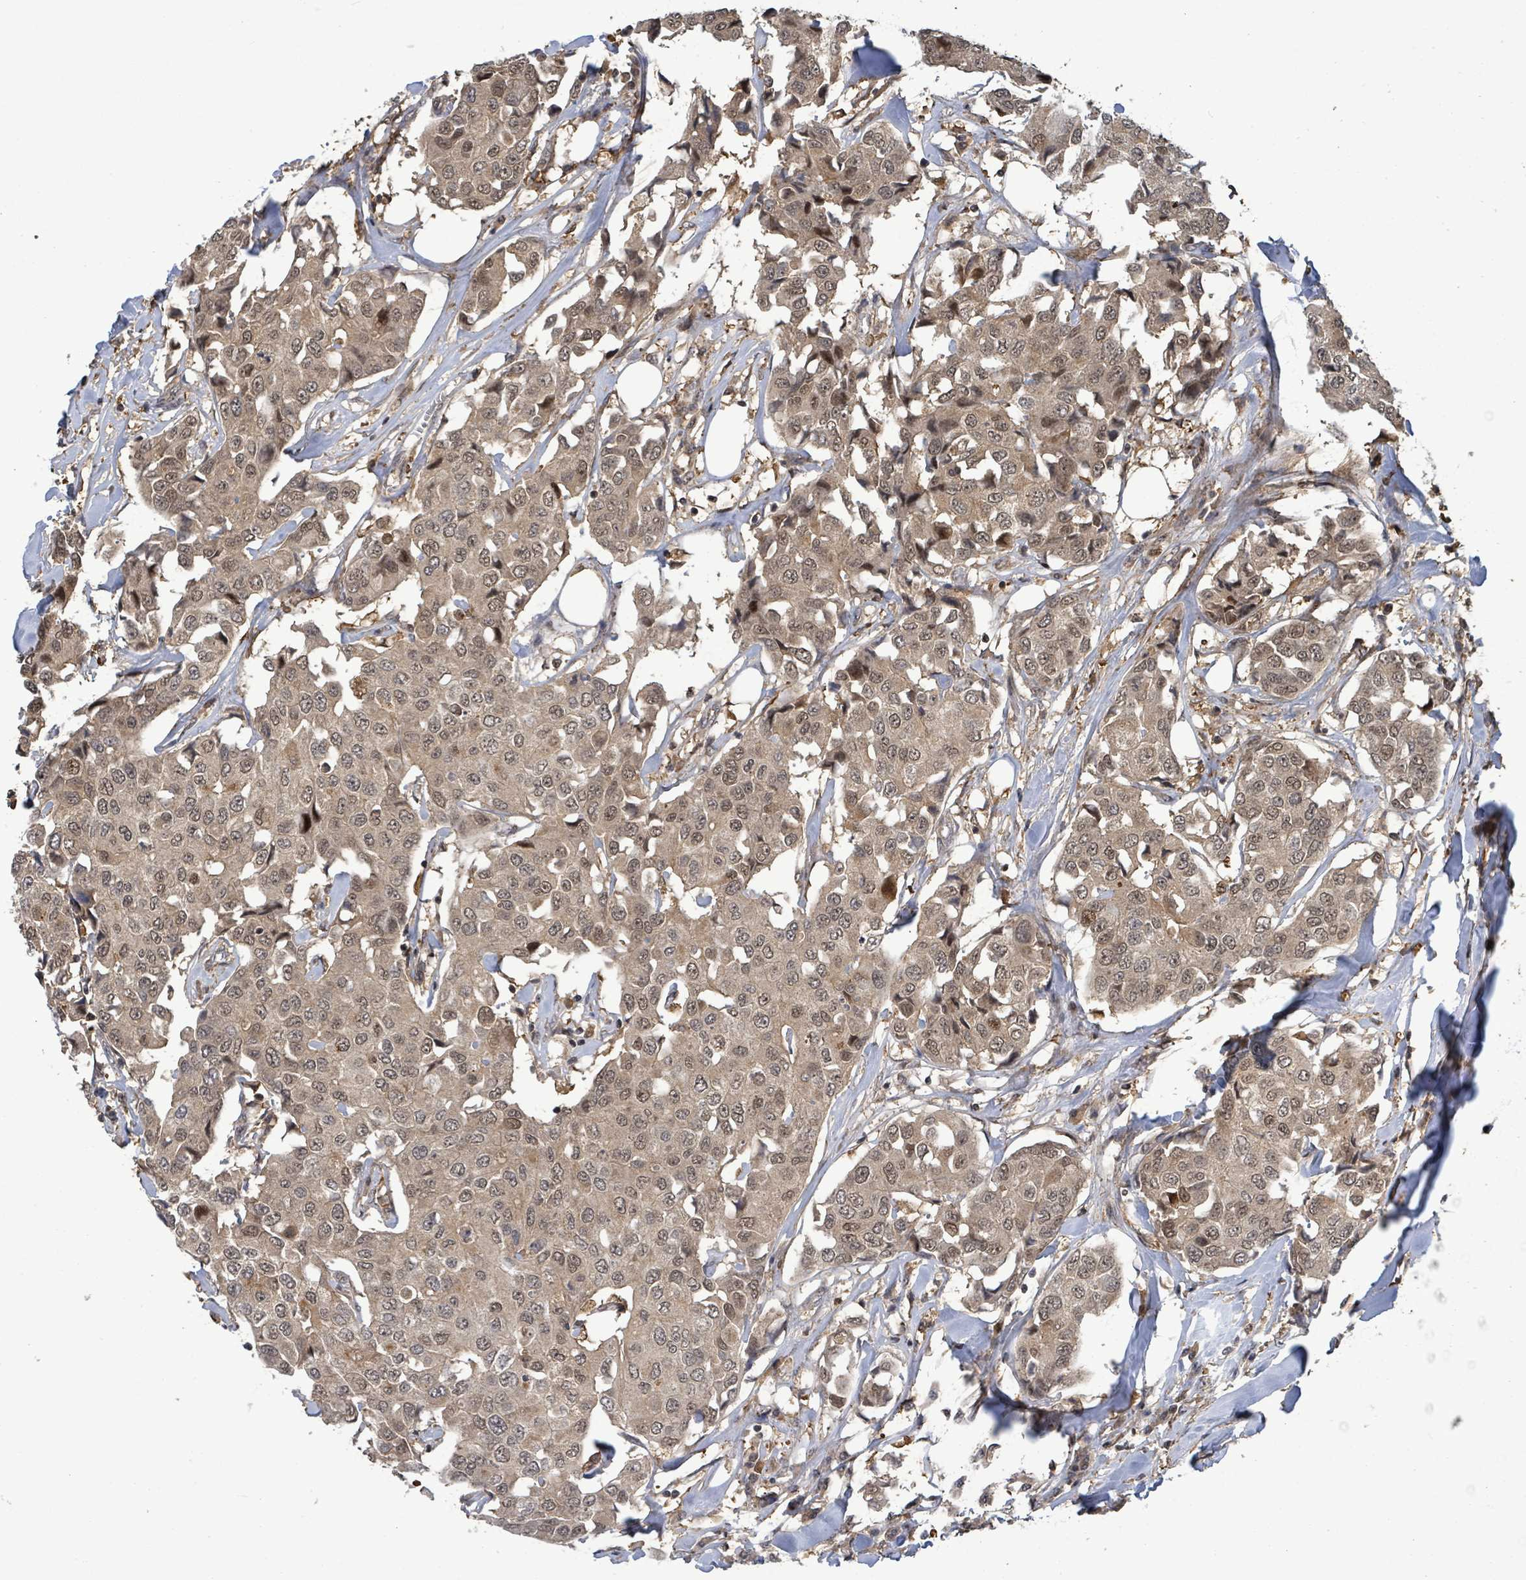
{"staining": {"intensity": "moderate", "quantity": ">75%", "location": "cytoplasmic/membranous,nuclear"}, "tissue": "breast cancer", "cell_type": "Tumor cells", "image_type": "cancer", "snomed": [{"axis": "morphology", "description": "Duct carcinoma"}, {"axis": "topography", "description": "Breast"}], "caption": "Protein staining of breast cancer (invasive ductal carcinoma) tissue reveals moderate cytoplasmic/membranous and nuclear staining in about >75% of tumor cells.", "gene": "FBXO6", "patient": {"sex": "female", "age": 80}}